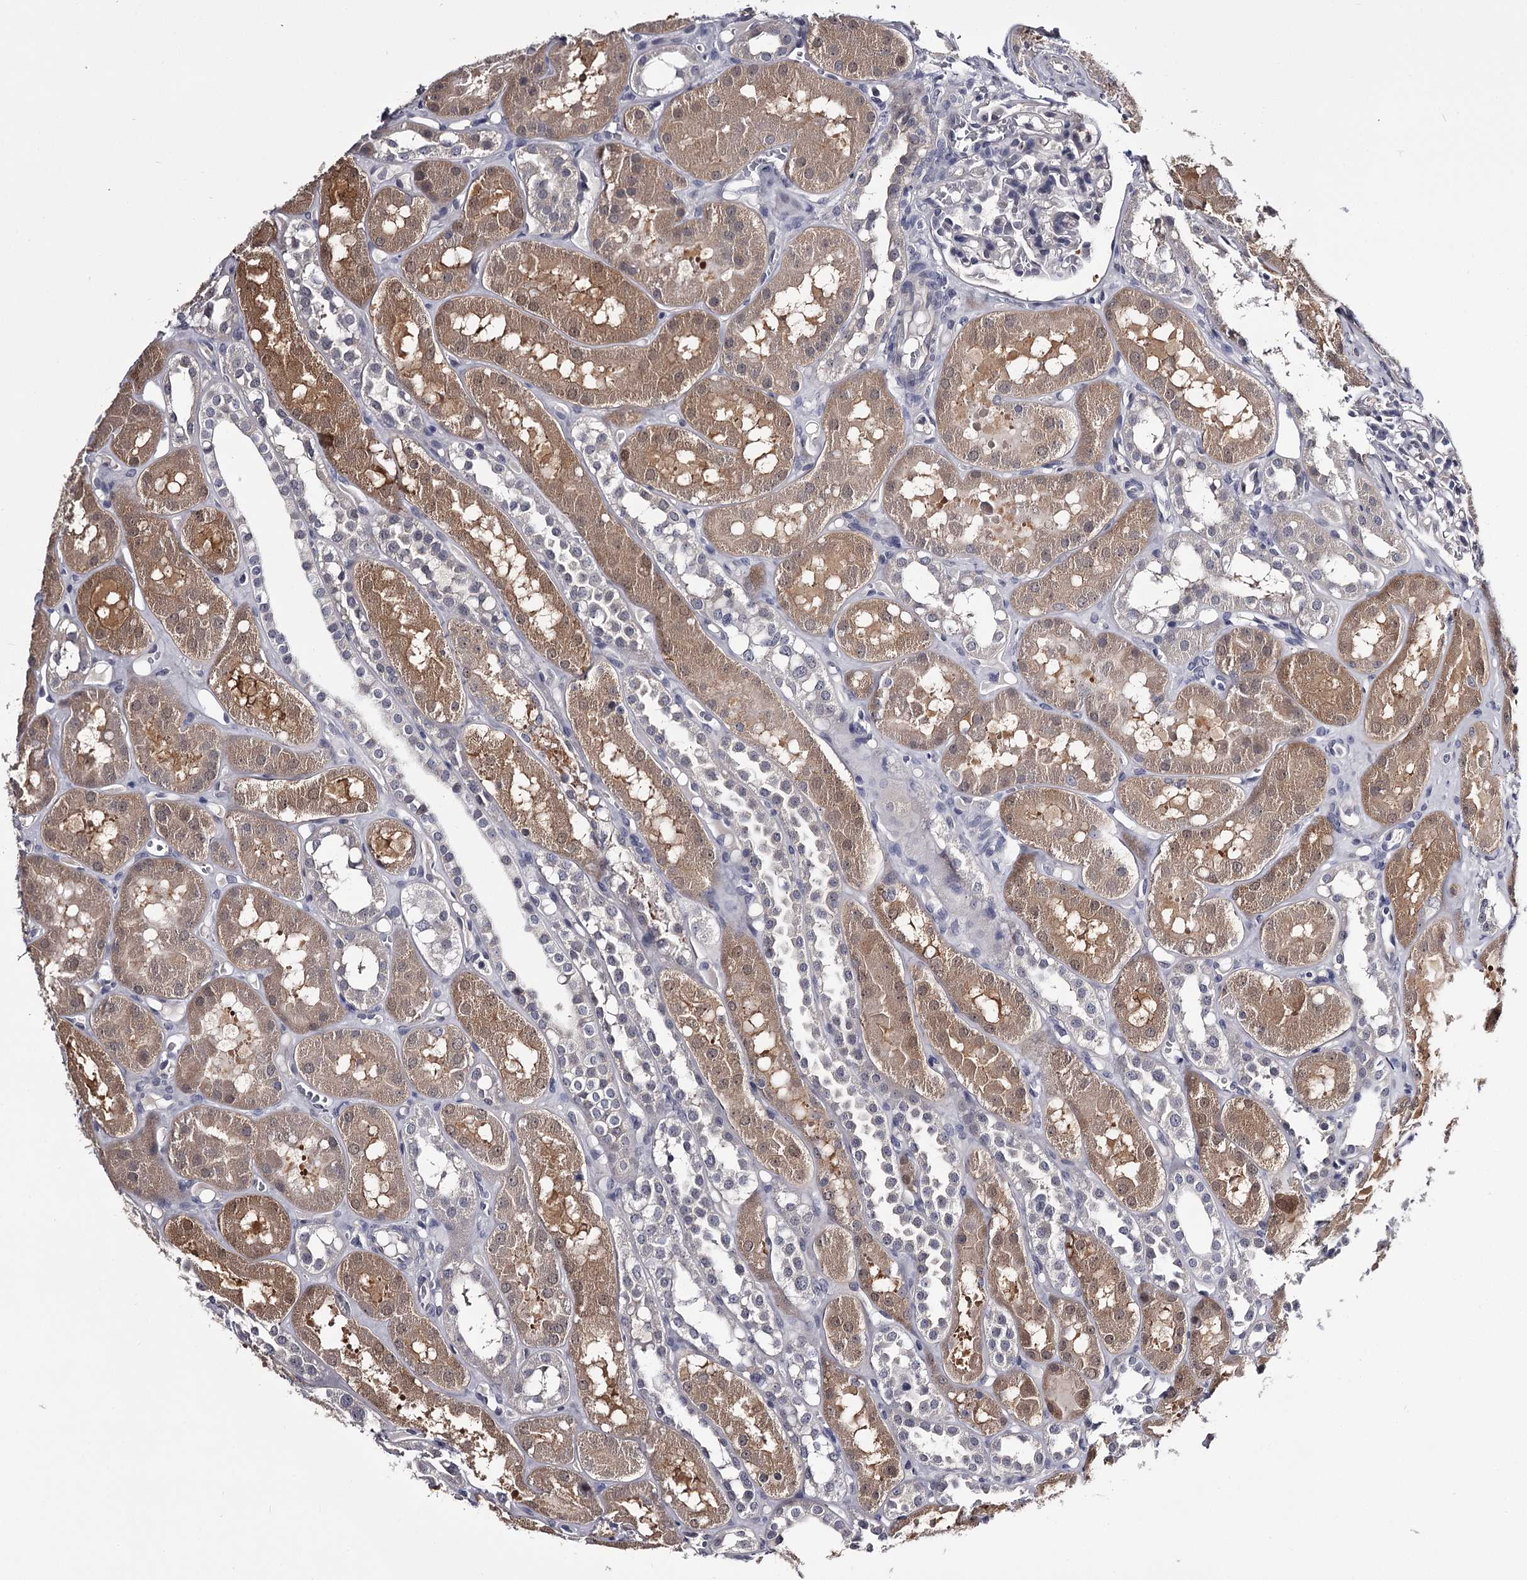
{"staining": {"intensity": "negative", "quantity": "none", "location": "none"}, "tissue": "kidney", "cell_type": "Cells in glomeruli", "image_type": "normal", "snomed": [{"axis": "morphology", "description": "Normal tissue, NOS"}, {"axis": "topography", "description": "Kidney"}], "caption": "This is an immunohistochemistry micrograph of normal kidney. There is no expression in cells in glomeruli.", "gene": "GSTO1", "patient": {"sex": "male", "age": 16}}